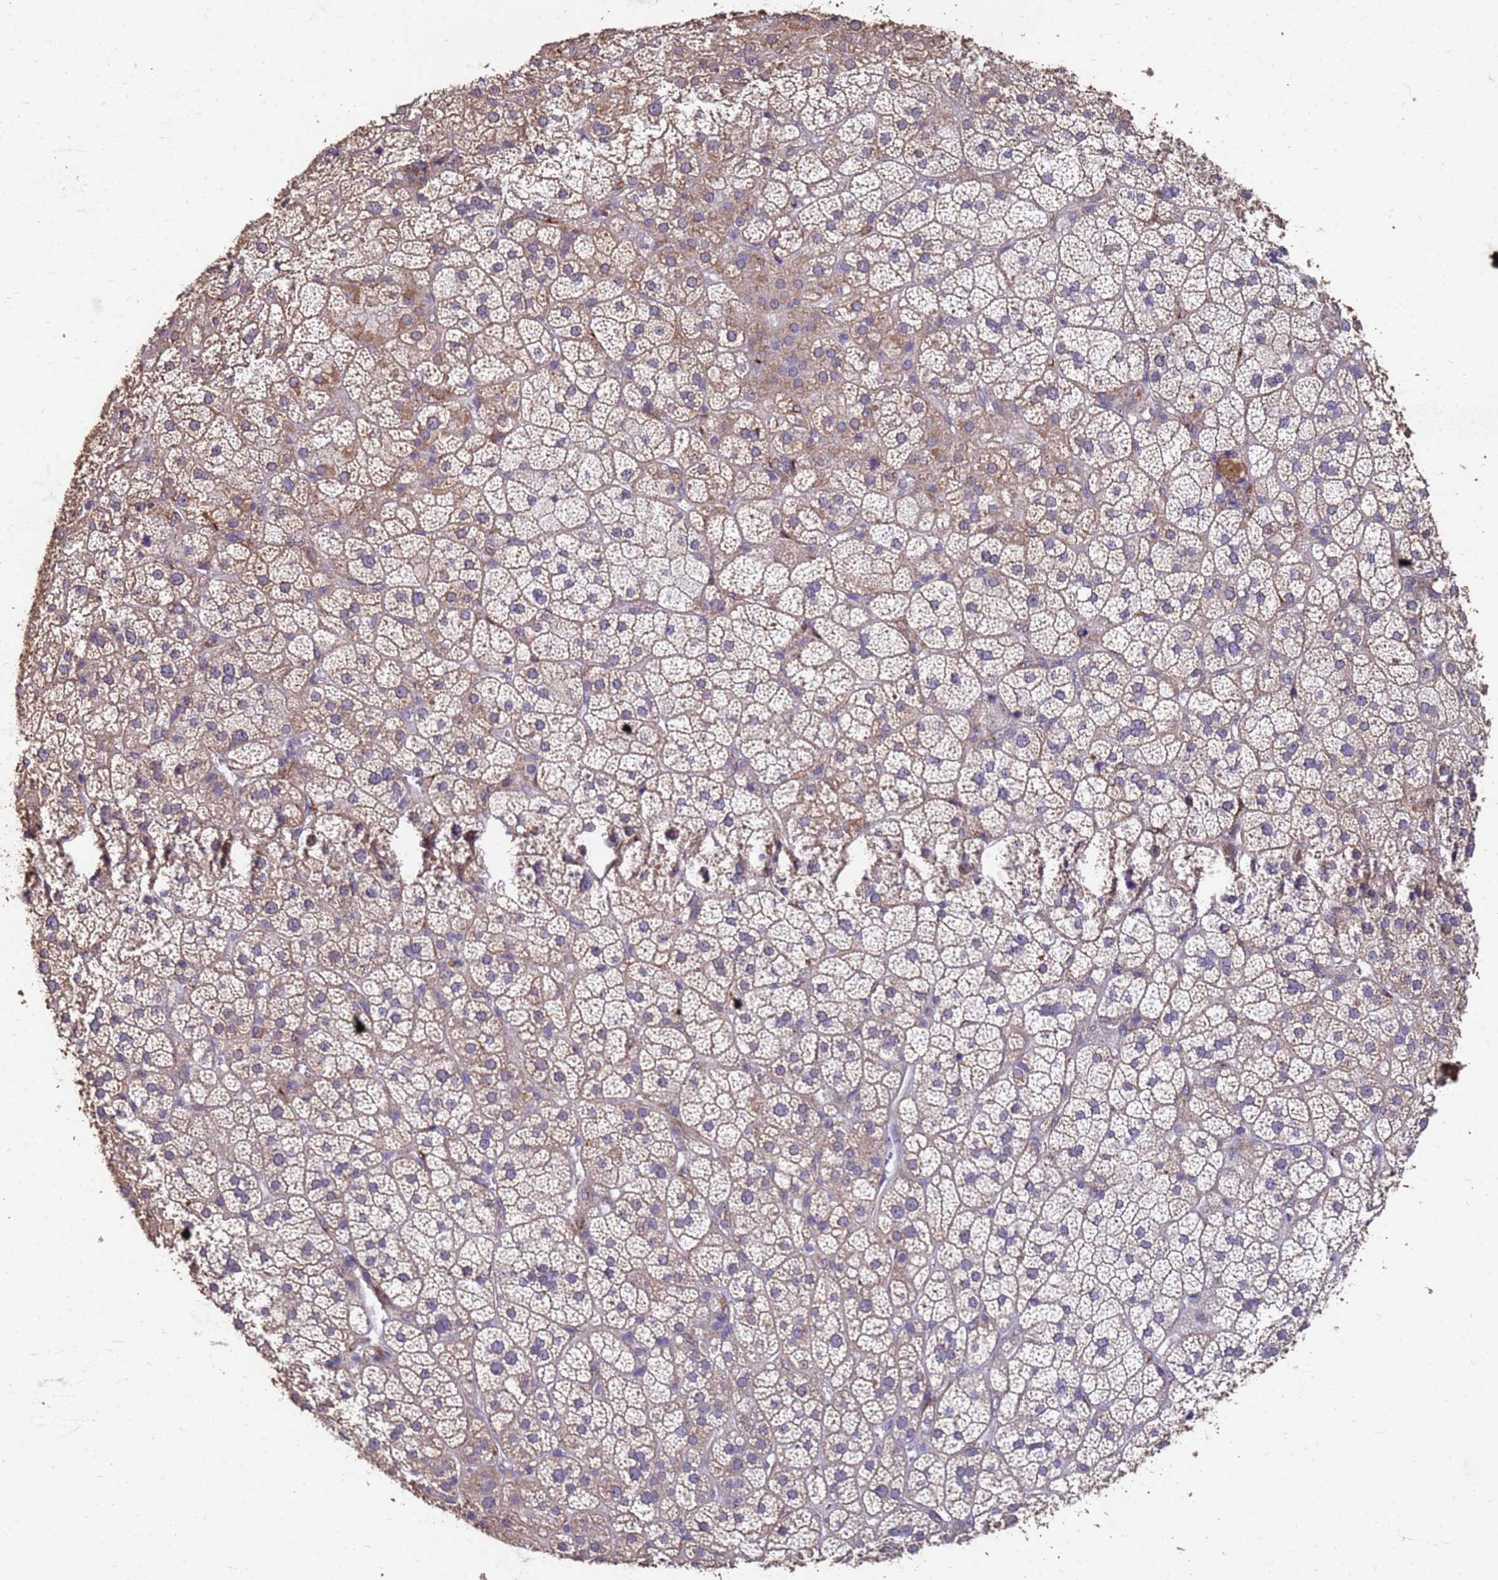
{"staining": {"intensity": "weak", "quantity": "25%-75%", "location": "cytoplasmic/membranous"}, "tissue": "adrenal gland", "cell_type": "Glandular cells", "image_type": "normal", "snomed": [{"axis": "morphology", "description": "Normal tissue, NOS"}, {"axis": "topography", "description": "Adrenal gland"}], "caption": "Normal adrenal gland reveals weak cytoplasmic/membranous expression in about 25%-75% of glandular cells.", "gene": "SLC25A15", "patient": {"sex": "female", "age": 70}}